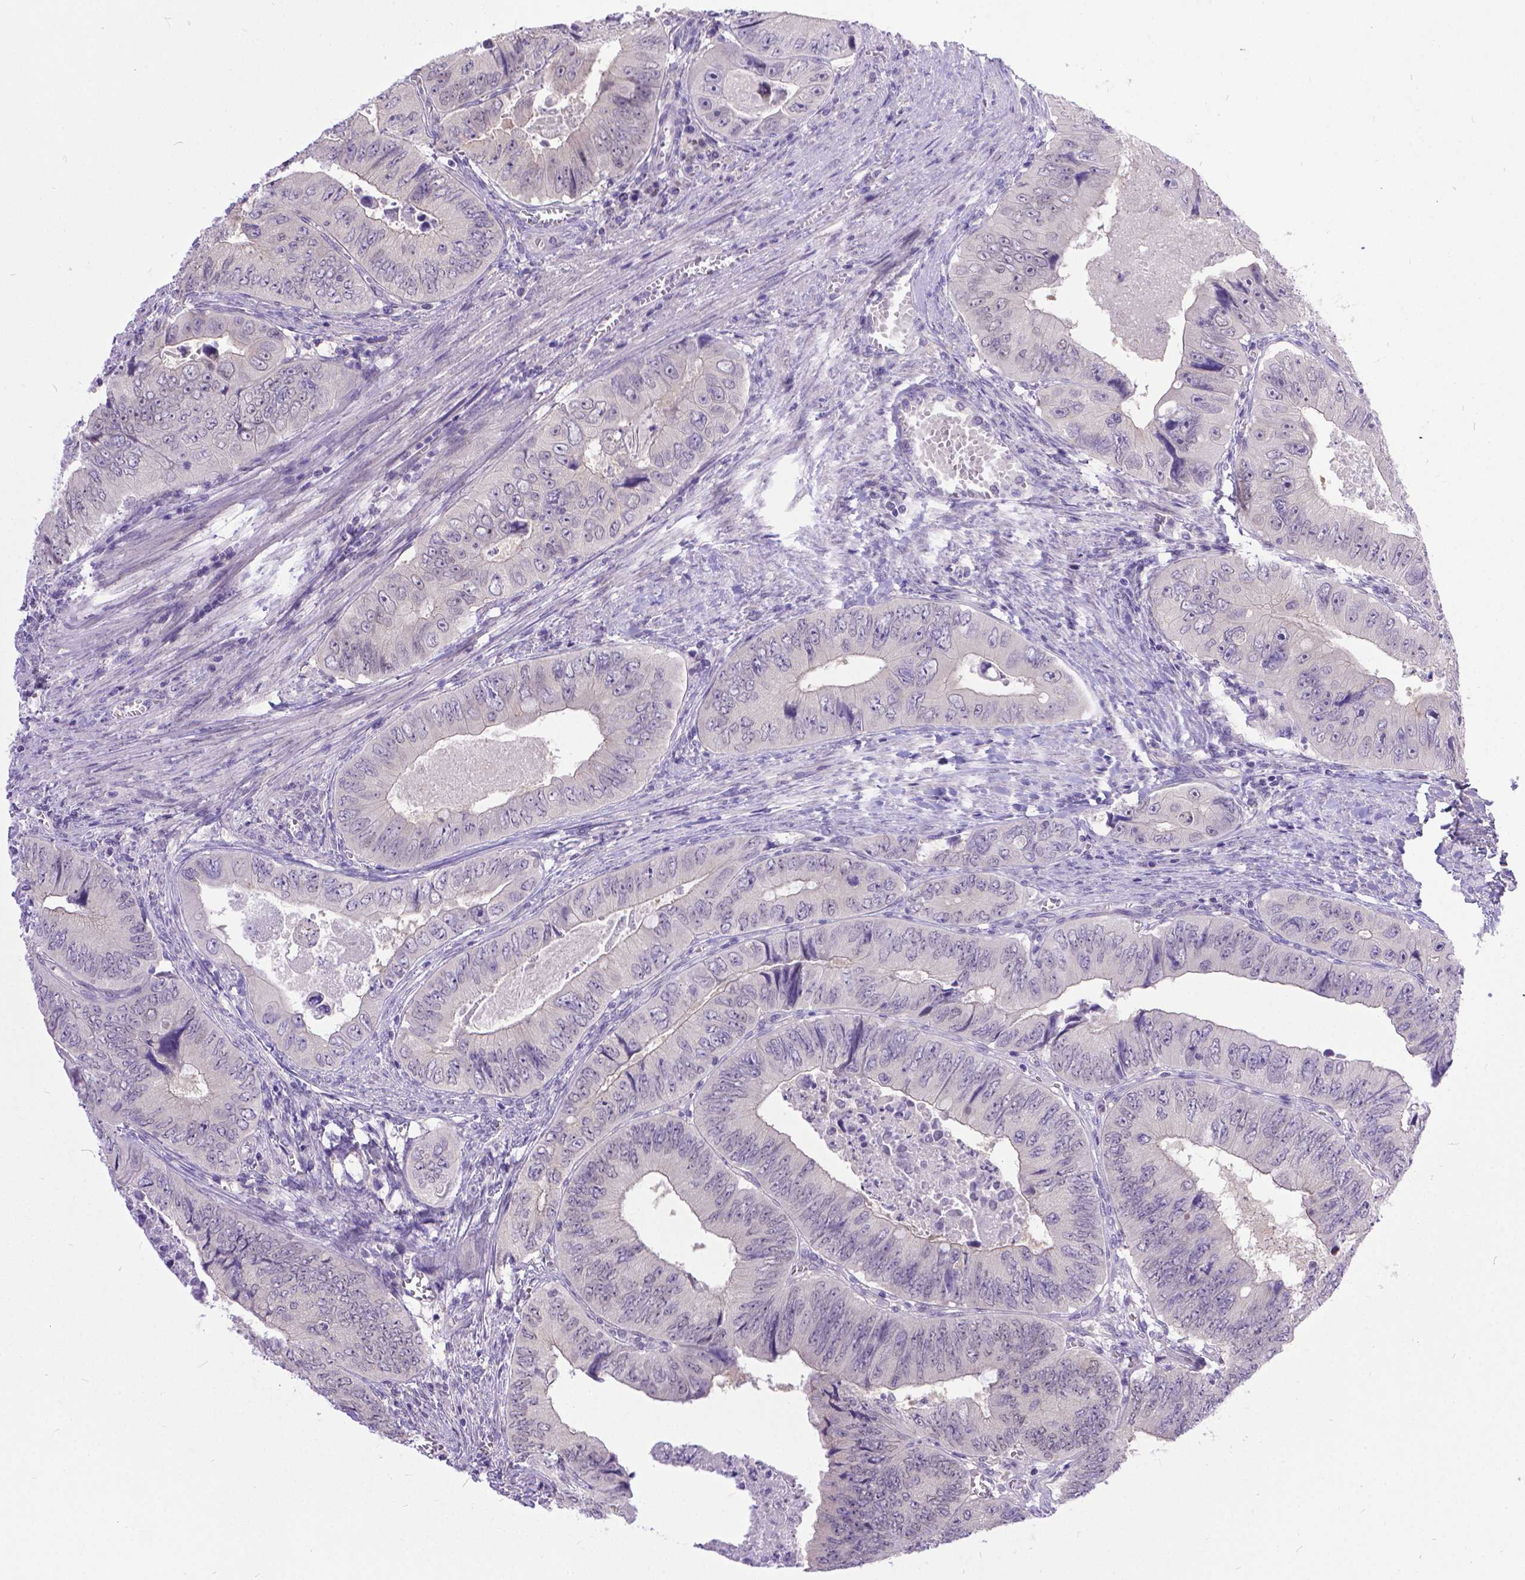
{"staining": {"intensity": "negative", "quantity": "none", "location": "none"}, "tissue": "colorectal cancer", "cell_type": "Tumor cells", "image_type": "cancer", "snomed": [{"axis": "morphology", "description": "Adenocarcinoma, NOS"}, {"axis": "topography", "description": "Colon"}], "caption": "Colorectal cancer (adenocarcinoma) was stained to show a protein in brown. There is no significant expression in tumor cells.", "gene": "TTLL6", "patient": {"sex": "female", "age": 84}}